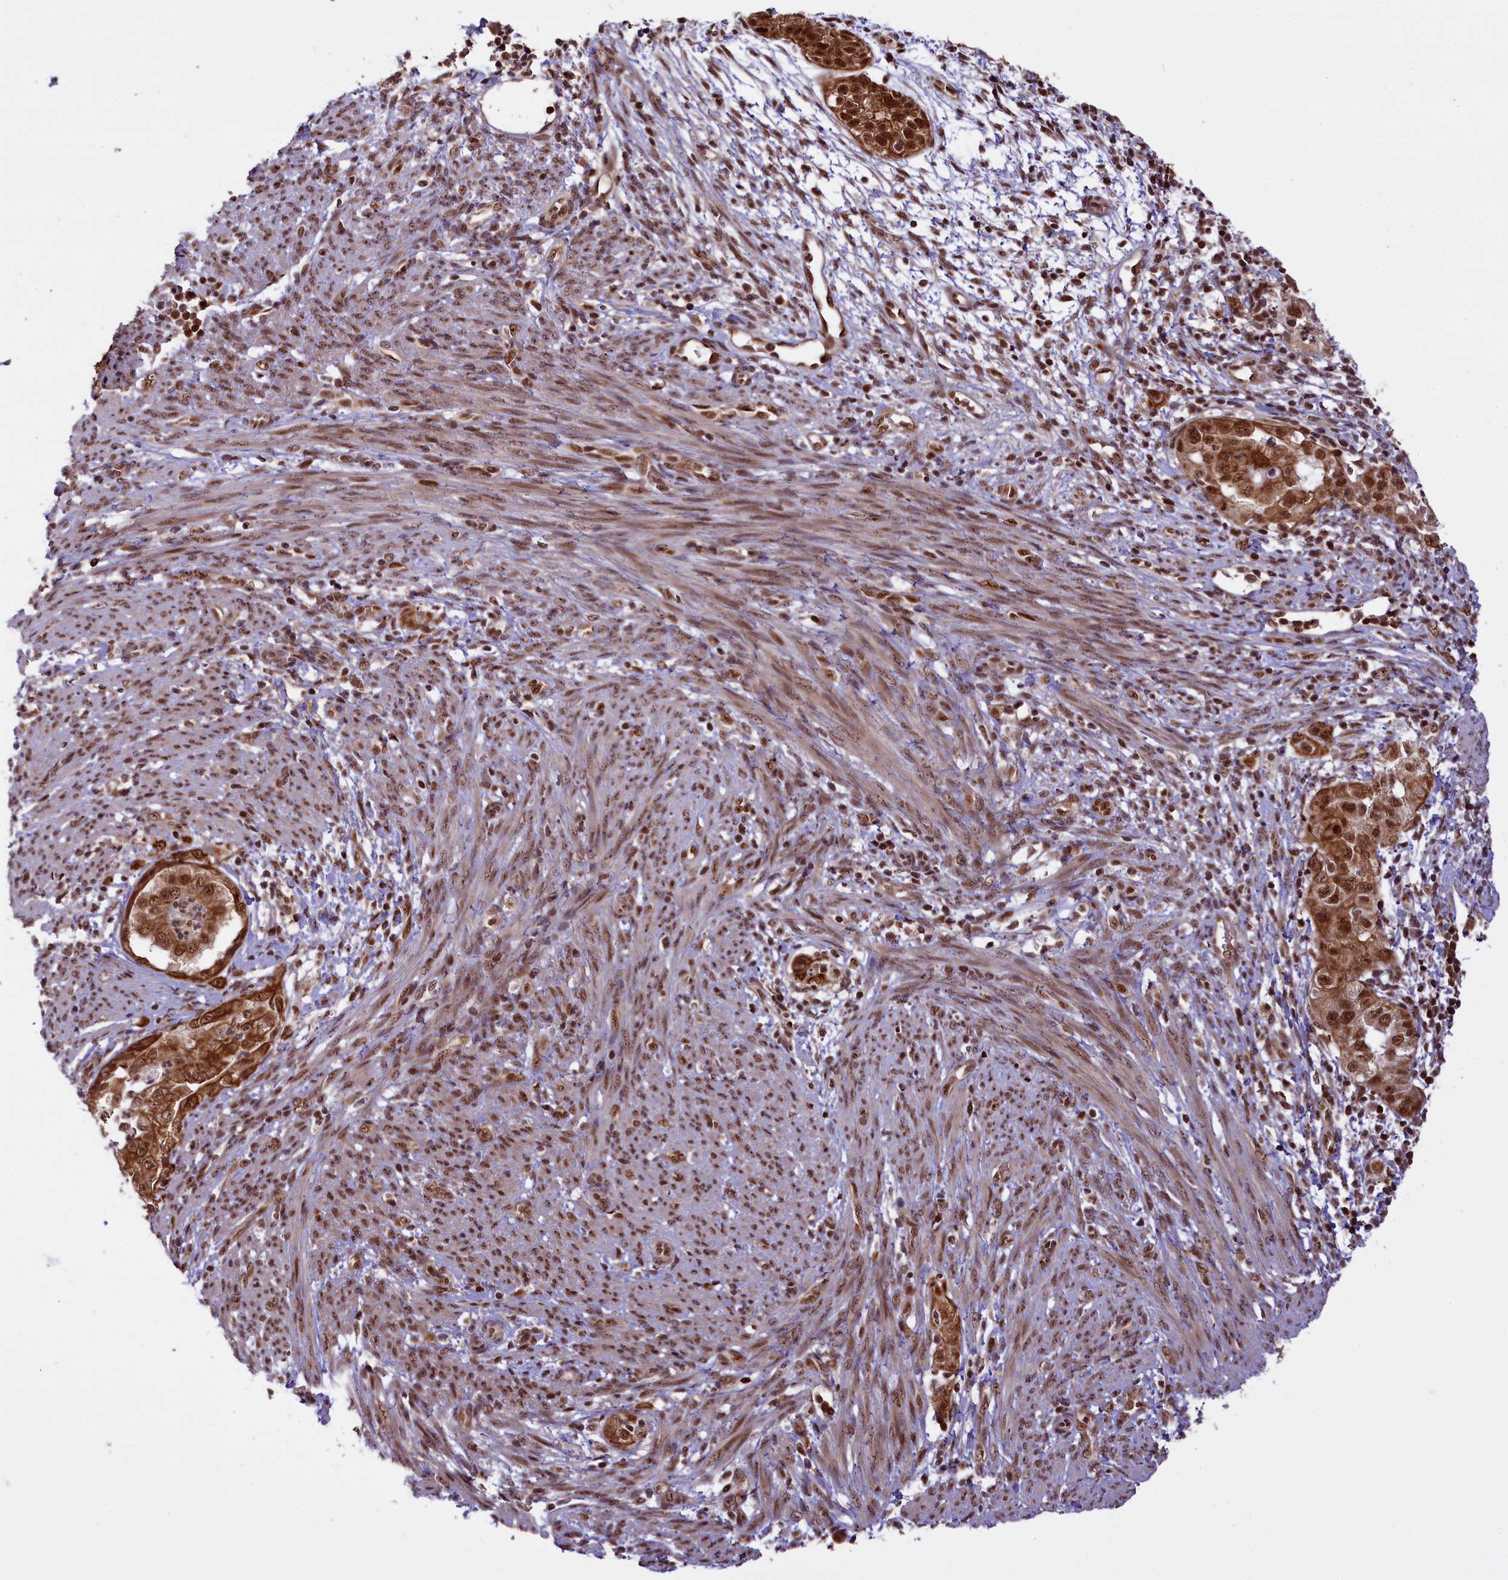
{"staining": {"intensity": "strong", "quantity": ">75%", "location": "cytoplasmic/membranous,nuclear"}, "tissue": "endometrial cancer", "cell_type": "Tumor cells", "image_type": "cancer", "snomed": [{"axis": "morphology", "description": "Adenocarcinoma, NOS"}, {"axis": "topography", "description": "Endometrium"}], "caption": "This photomicrograph reveals immunohistochemistry staining of human adenocarcinoma (endometrial), with high strong cytoplasmic/membranous and nuclear staining in about >75% of tumor cells.", "gene": "CARD8", "patient": {"sex": "female", "age": 85}}